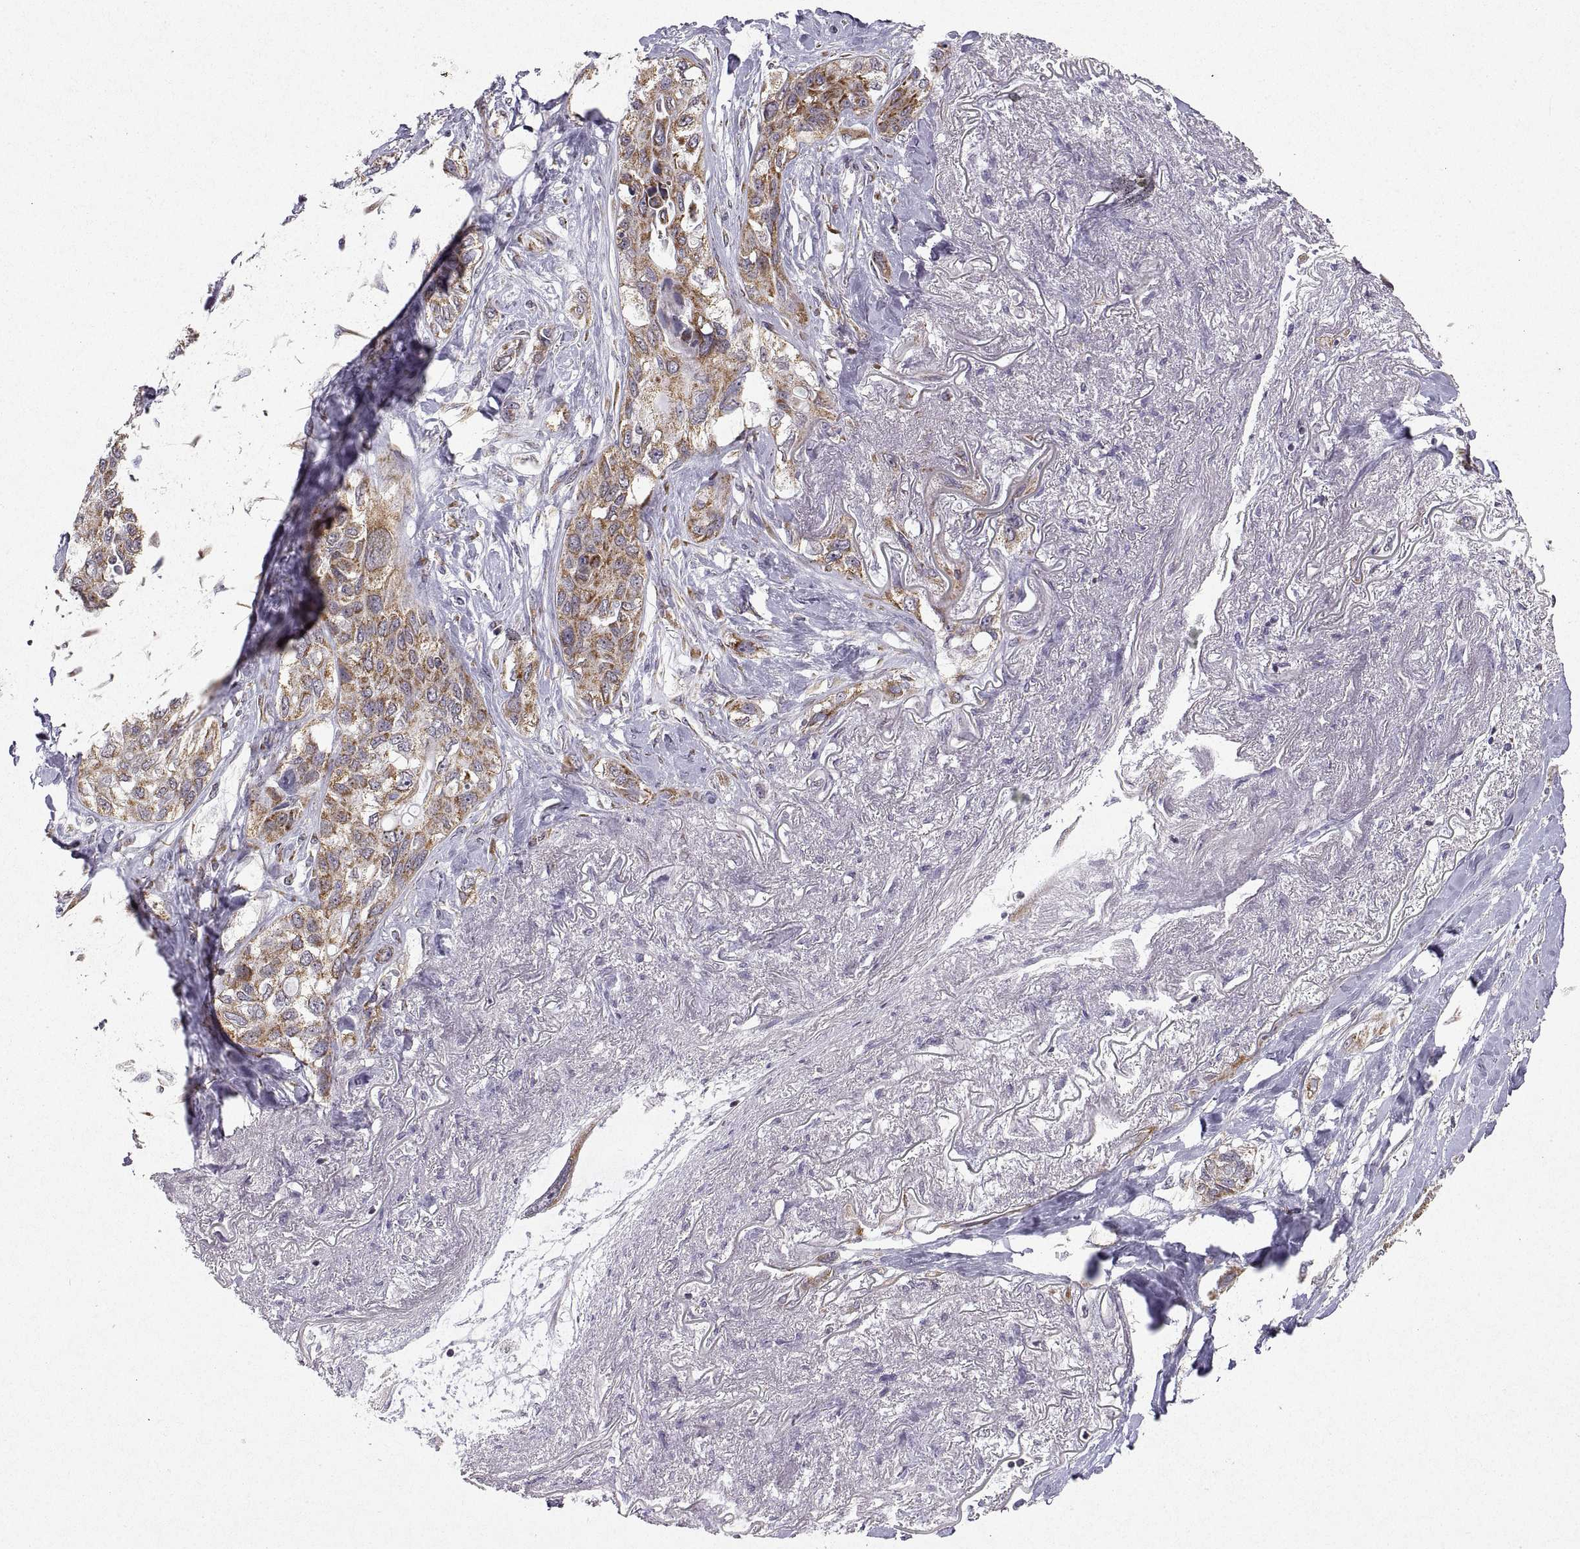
{"staining": {"intensity": "moderate", "quantity": "25%-75%", "location": "cytoplasmic/membranous"}, "tissue": "lung cancer", "cell_type": "Tumor cells", "image_type": "cancer", "snomed": [{"axis": "morphology", "description": "Squamous cell carcinoma, NOS"}, {"axis": "topography", "description": "Lung"}], "caption": "Human squamous cell carcinoma (lung) stained with a protein marker displays moderate staining in tumor cells.", "gene": "MANBAL", "patient": {"sex": "female", "age": 70}}